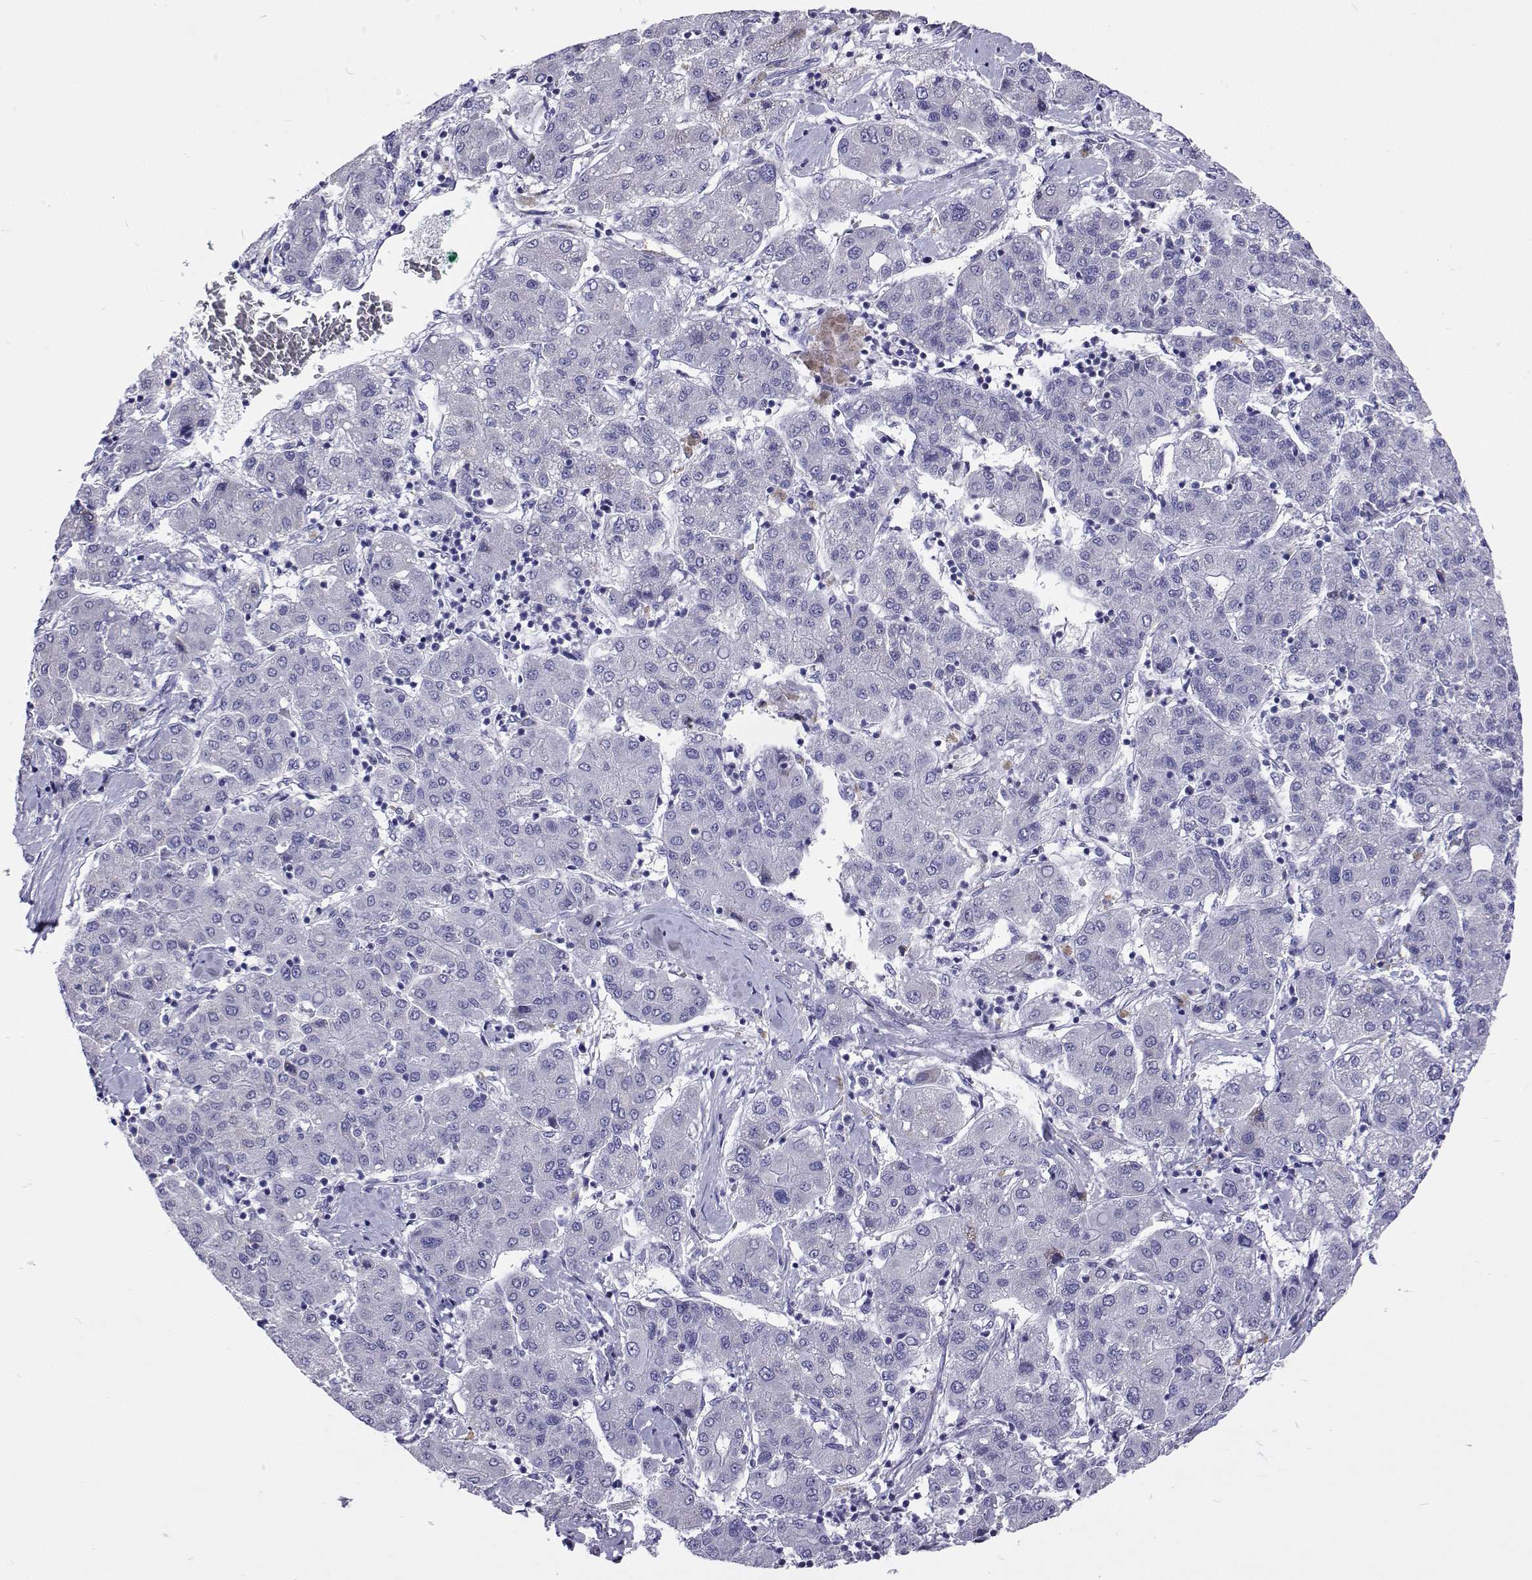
{"staining": {"intensity": "negative", "quantity": "none", "location": "none"}, "tissue": "liver cancer", "cell_type": "Tumor cells", "image_type": "cancer", "snomed": [{"axis": "morphology", "description": "Carcinoma, Hepatocellular, NOS"}, {"axis": "topography", "description": "Liver"}], "caption": "Liver hepatocellular carcinoma was stained to show a protein in brown. There is no significant positivity in tumor cells.", "gene": "UMODL1", "patient": {"sex": "male", "age": 65}}